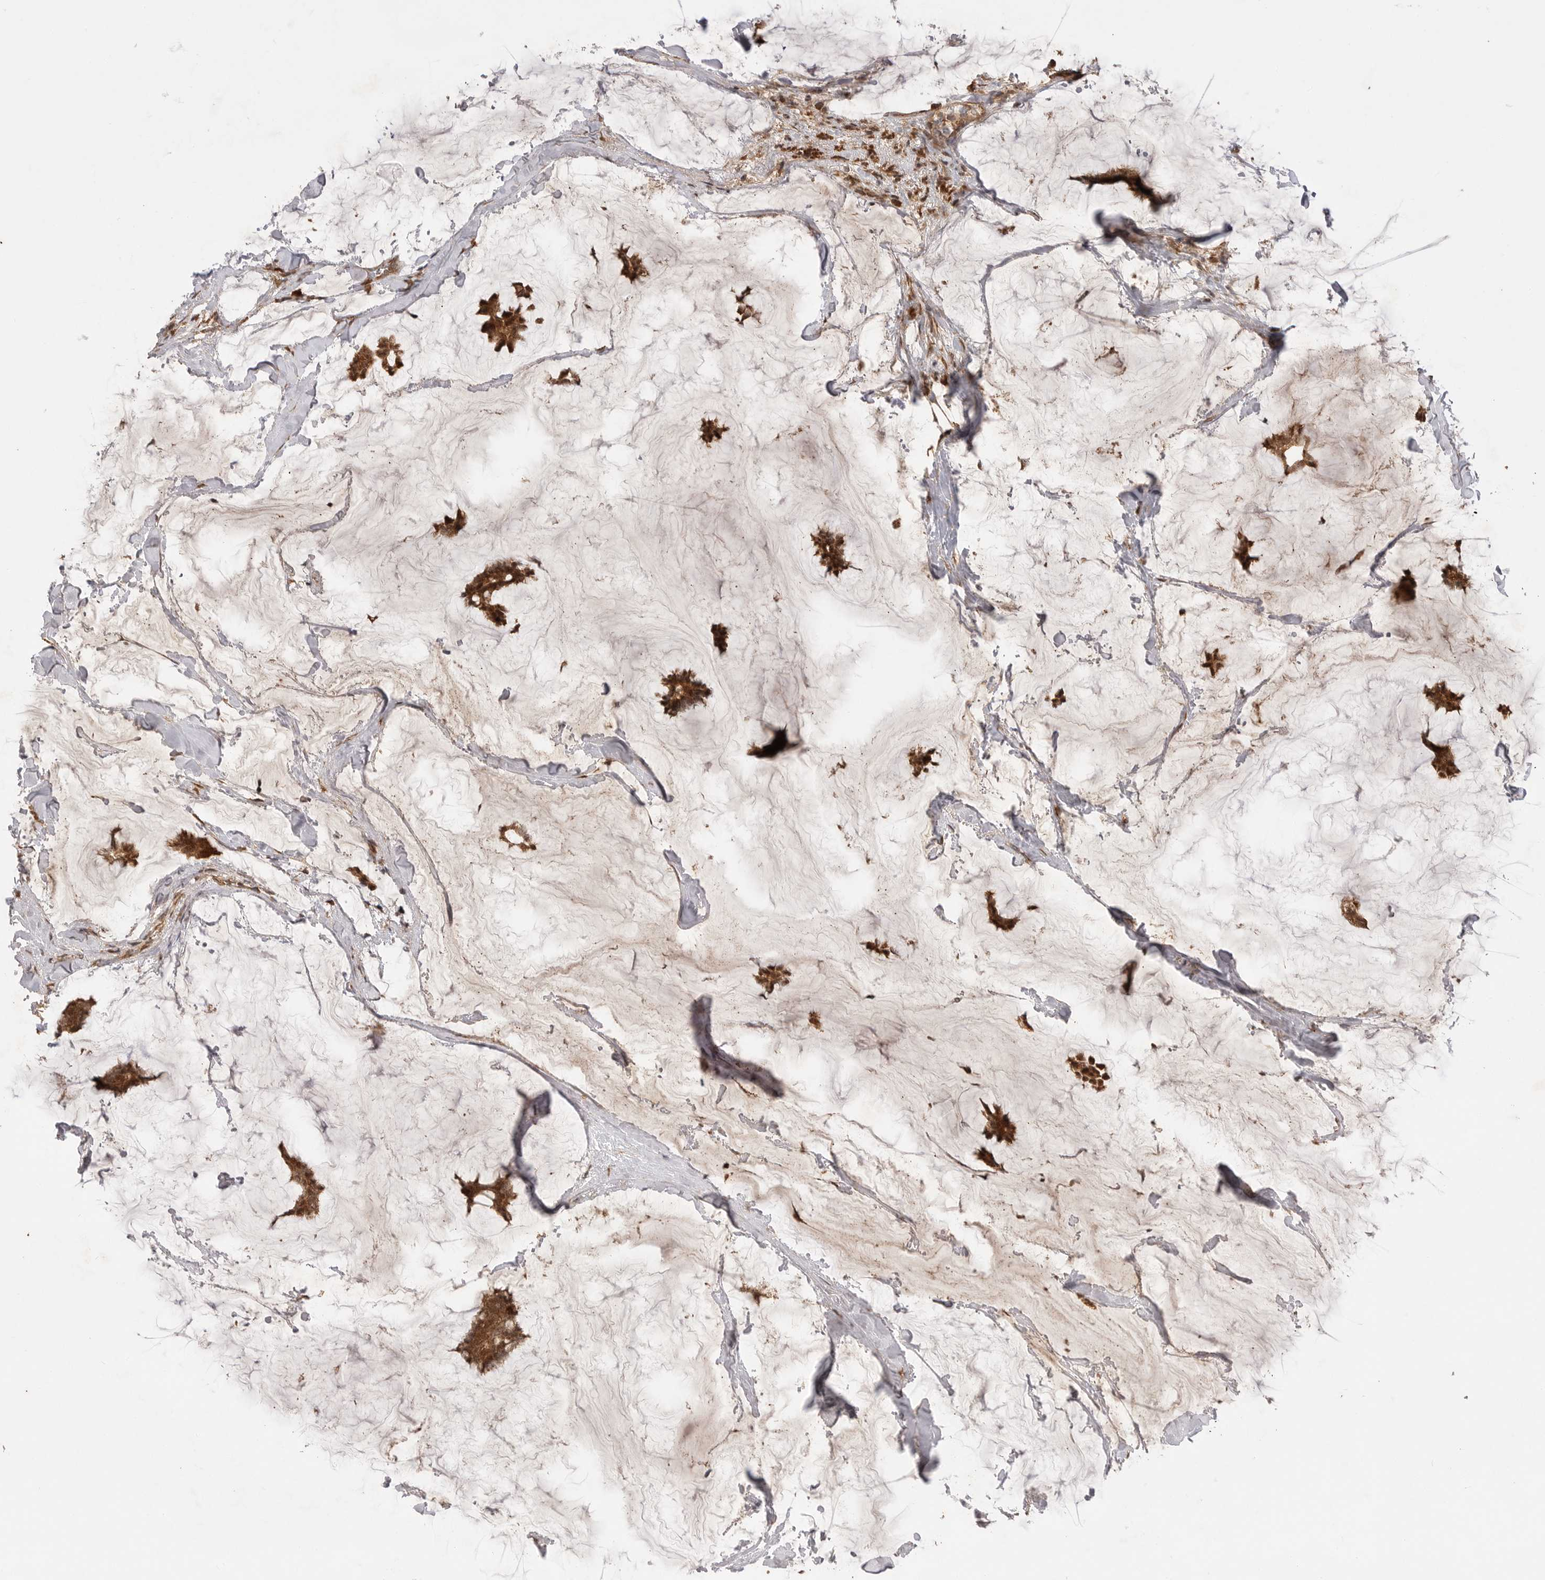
{"staining": {"intensity": "moderate", "quantity": ">75%", "location": "cytoplasmic/membranous,nuclear"}, "tissue": "breast cancer", "cell_type": "Tumor cells", "image_type": "cancer", "snomed": [{"axis": "morphology", "description": "Duct carcinoma"}, {"axis": "topography", "description": "Breast"}], "caption": "Protein analysis of breast invasive ductal carcinoma tissue demonstrates moderate cytoplasmic/membranous and nuclear staining in about >75% of tumor cells.", "gene": "BOC", "patient": {"sex": "female", "age": 93}}